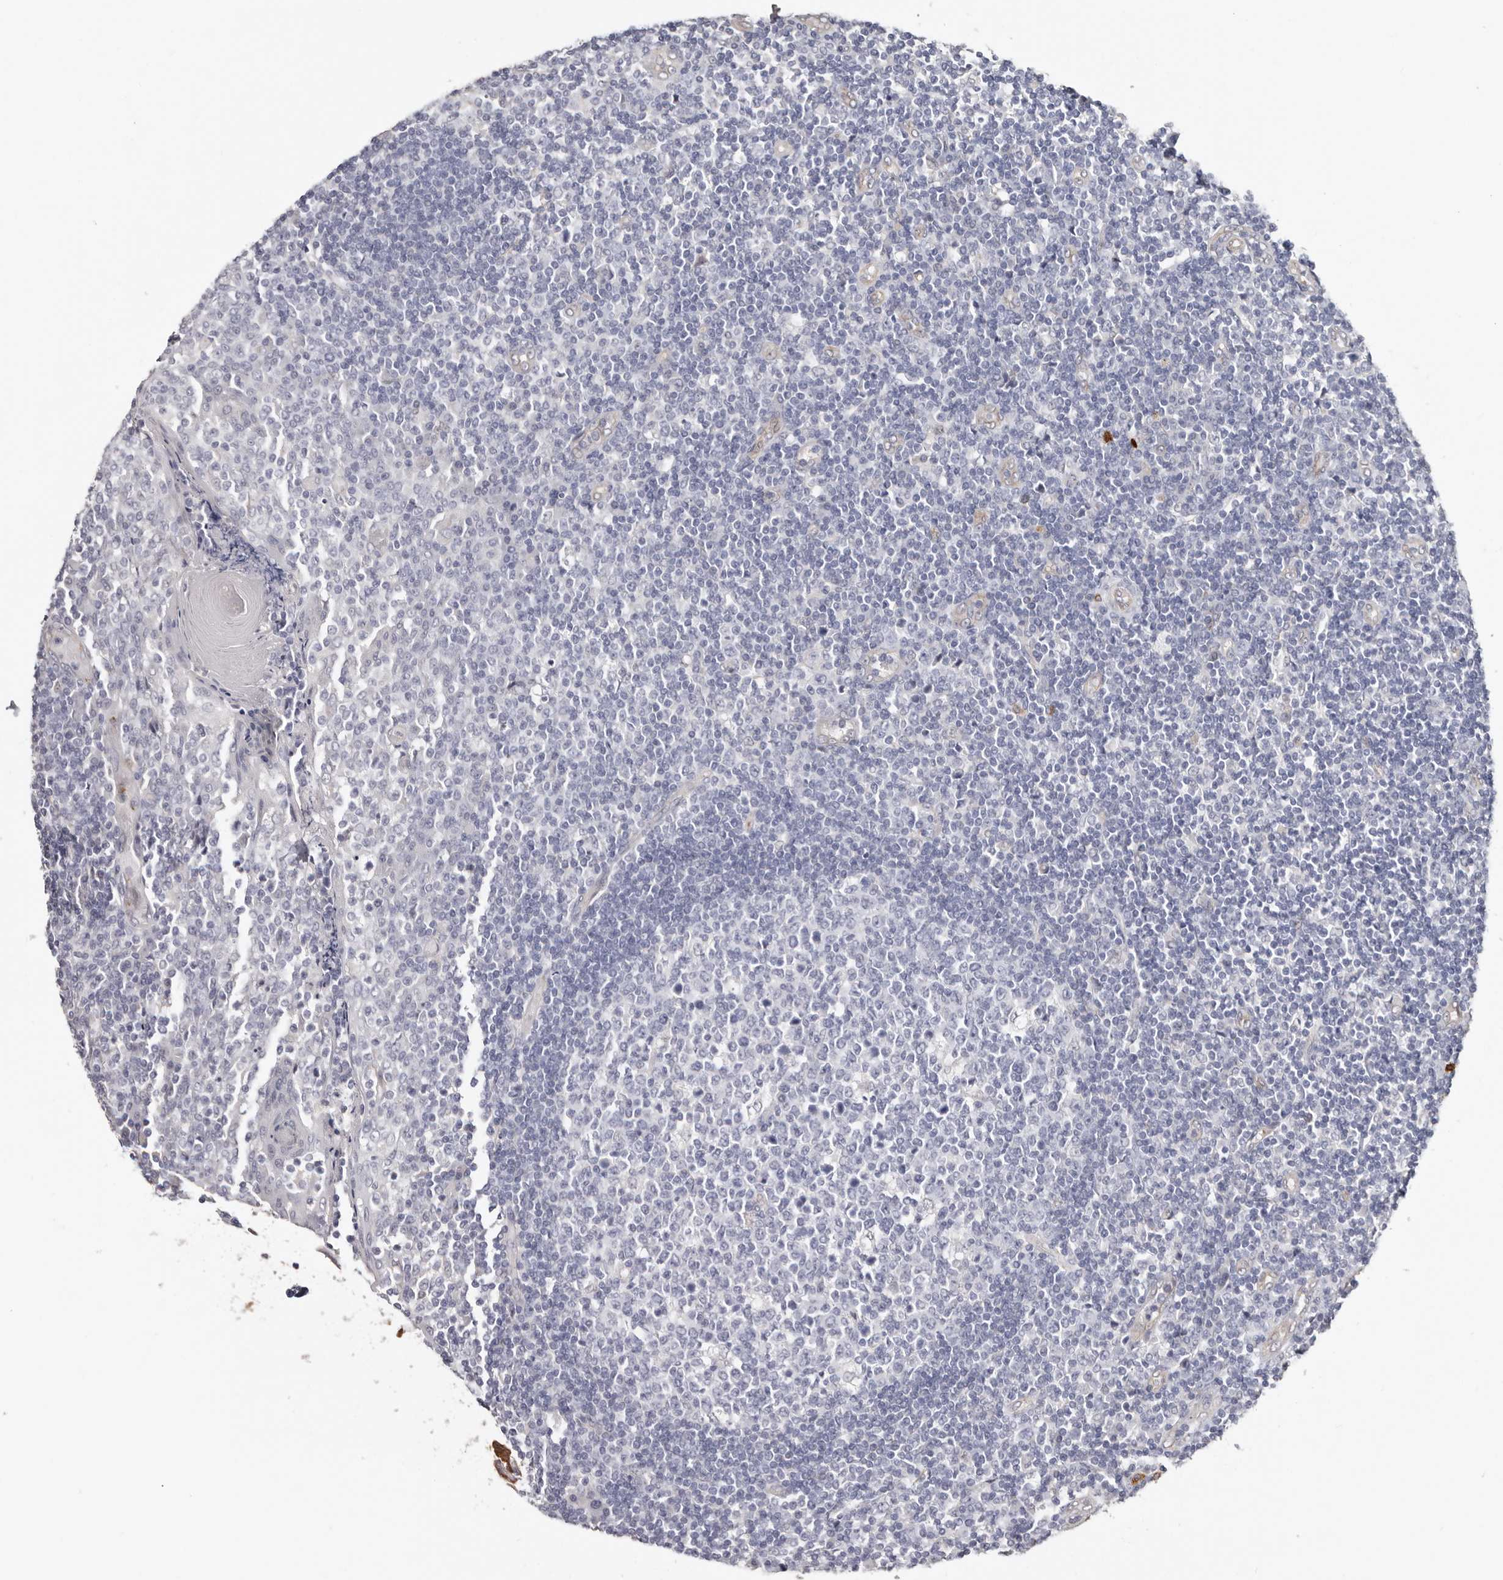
{"staining": {"intensity": "negative", "quantity": "none", "location": "none"}, "tissue": "tonsil", "cell_type": "Germinal center cells", "image_type": "normal", "snomed": [{"axis": "morphology", "description": "Normal tissue, NOS"}, {"axis": "topography", "description": "Tonsil"}], "caption": "Germinal center cells show no significant protein positivity in benign tonsil. The staining was performed using DAB to visualize the protein expression in brown, while the nuclei were stained in blue with hematoxylin (Magnification: 20x).", "gene": "PKDCC", "patient": {"sex": "female", "age": 19}}